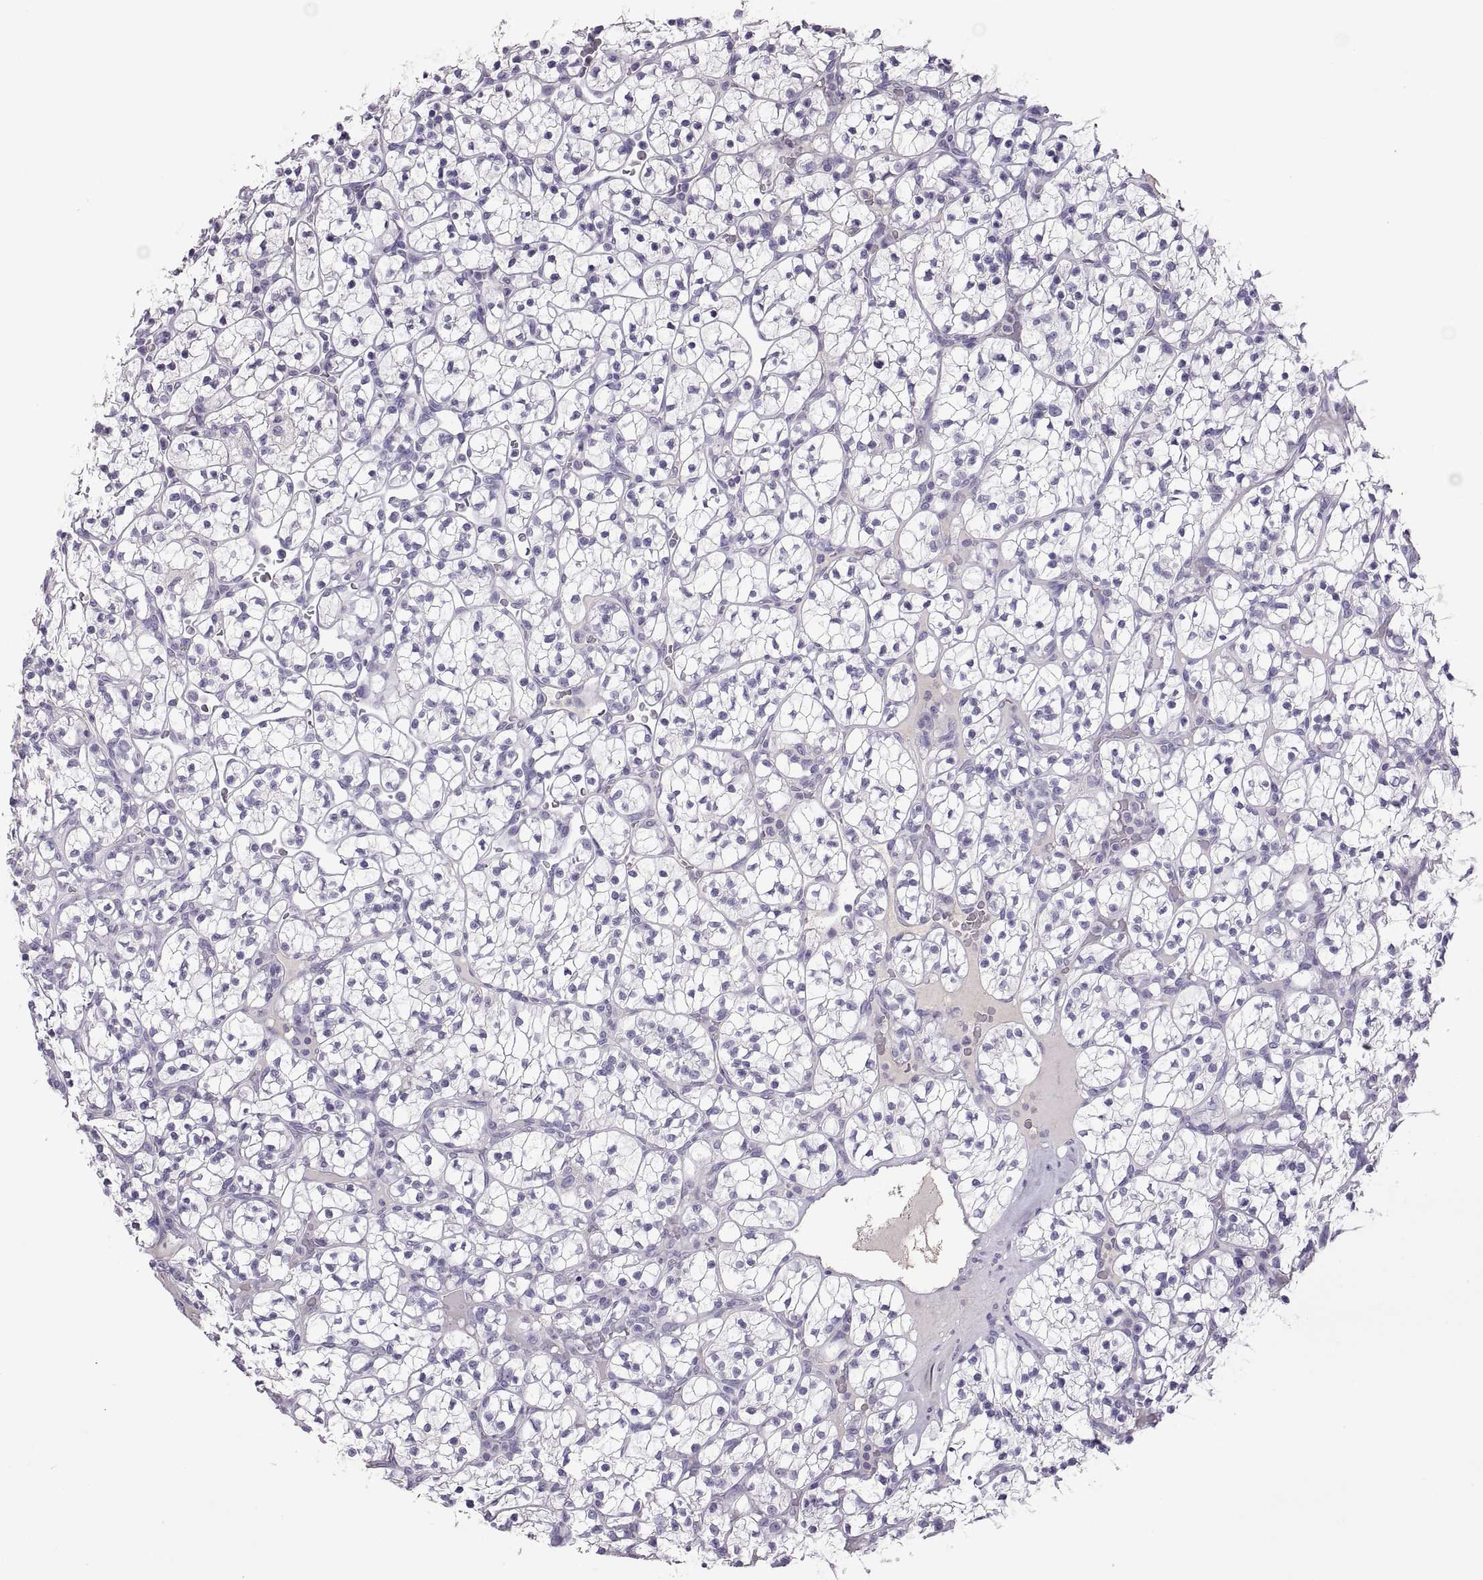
{"staining": {"intensity": "negative", "quantity": "none", "location": "none"}, "tissue": "renal cancer", "cell_type": "Tumor cells", "image_type": "cancer", "snomed": [{"axis": "morphology", "description": "Adenocarcinoma, NOS"}, {"axis": "topography", "description": "Kidney"}], "caption": "Immunohistochemistry (IHC) histopathology image of renal cancer (adenocarcinoma) stained for a protein (brown), which demonstrates no positivity in tumor cells. The staining was performed using DAB (3,3'-diaminobenzidine) to visualize the protein expression in brown, while the nuclei were stained in blue with hematoxylin (Magnification: 20x).", "gene": "TBX19", "patient": {"sex": "female", "age": 89}}